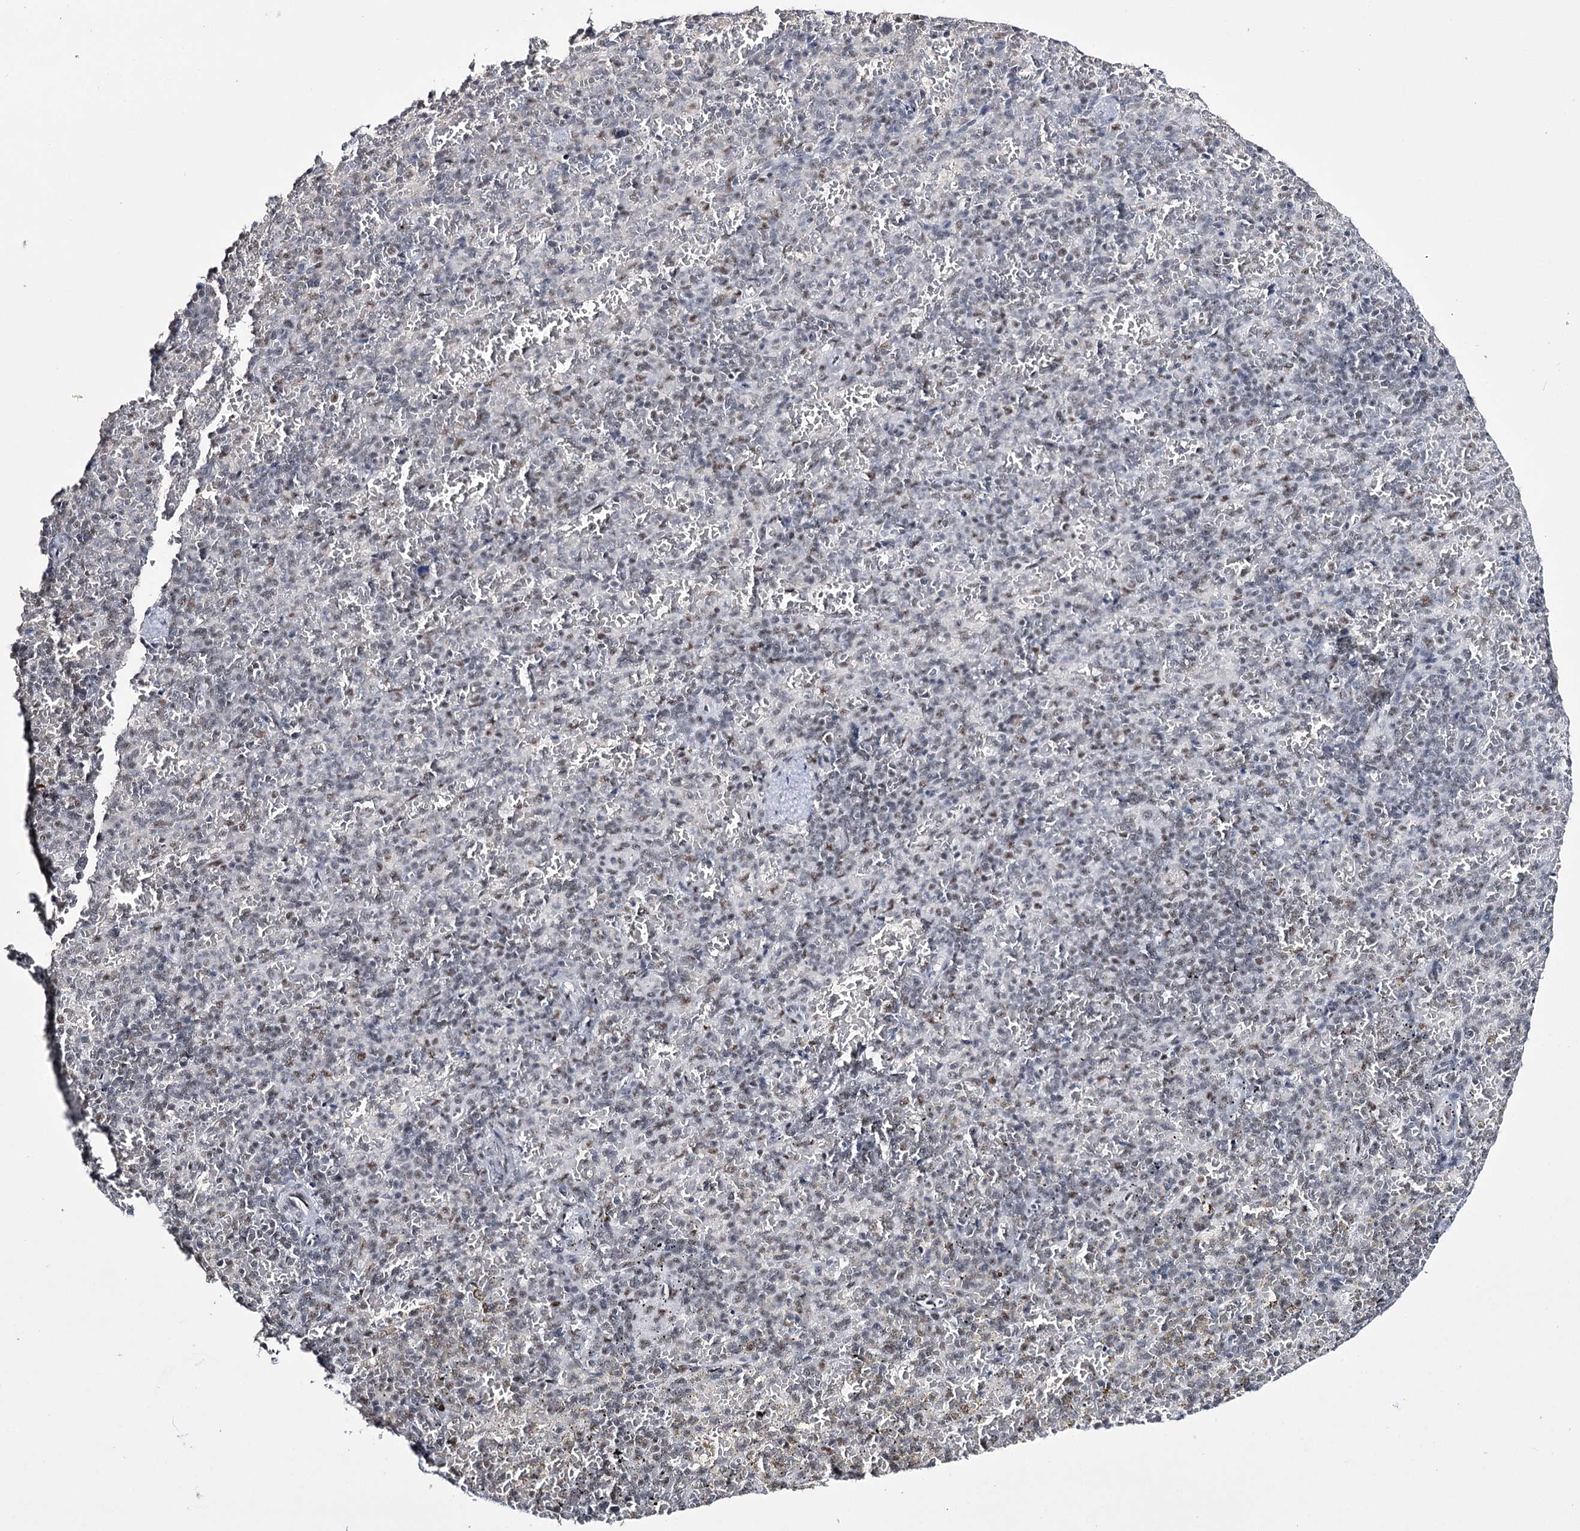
{"staining": {"intensity": "weak", "quantity": "25%-75%", "location": "nuclear"}, "tissue": "spleen", "cell_type": "Cells in red pulp", "image_type": "normal", "snomed": [{"axis": "morphology", "description": "Normal tissue, NOS"}, {"axis": "topography", "description": "Spleen"}], "caption": "An image of spleen stained for a protein displays weak nuclear brown staining in cells in red pulp.", "gene": "PRPF40A", "patient": {"sex": "female", "age": 74}}